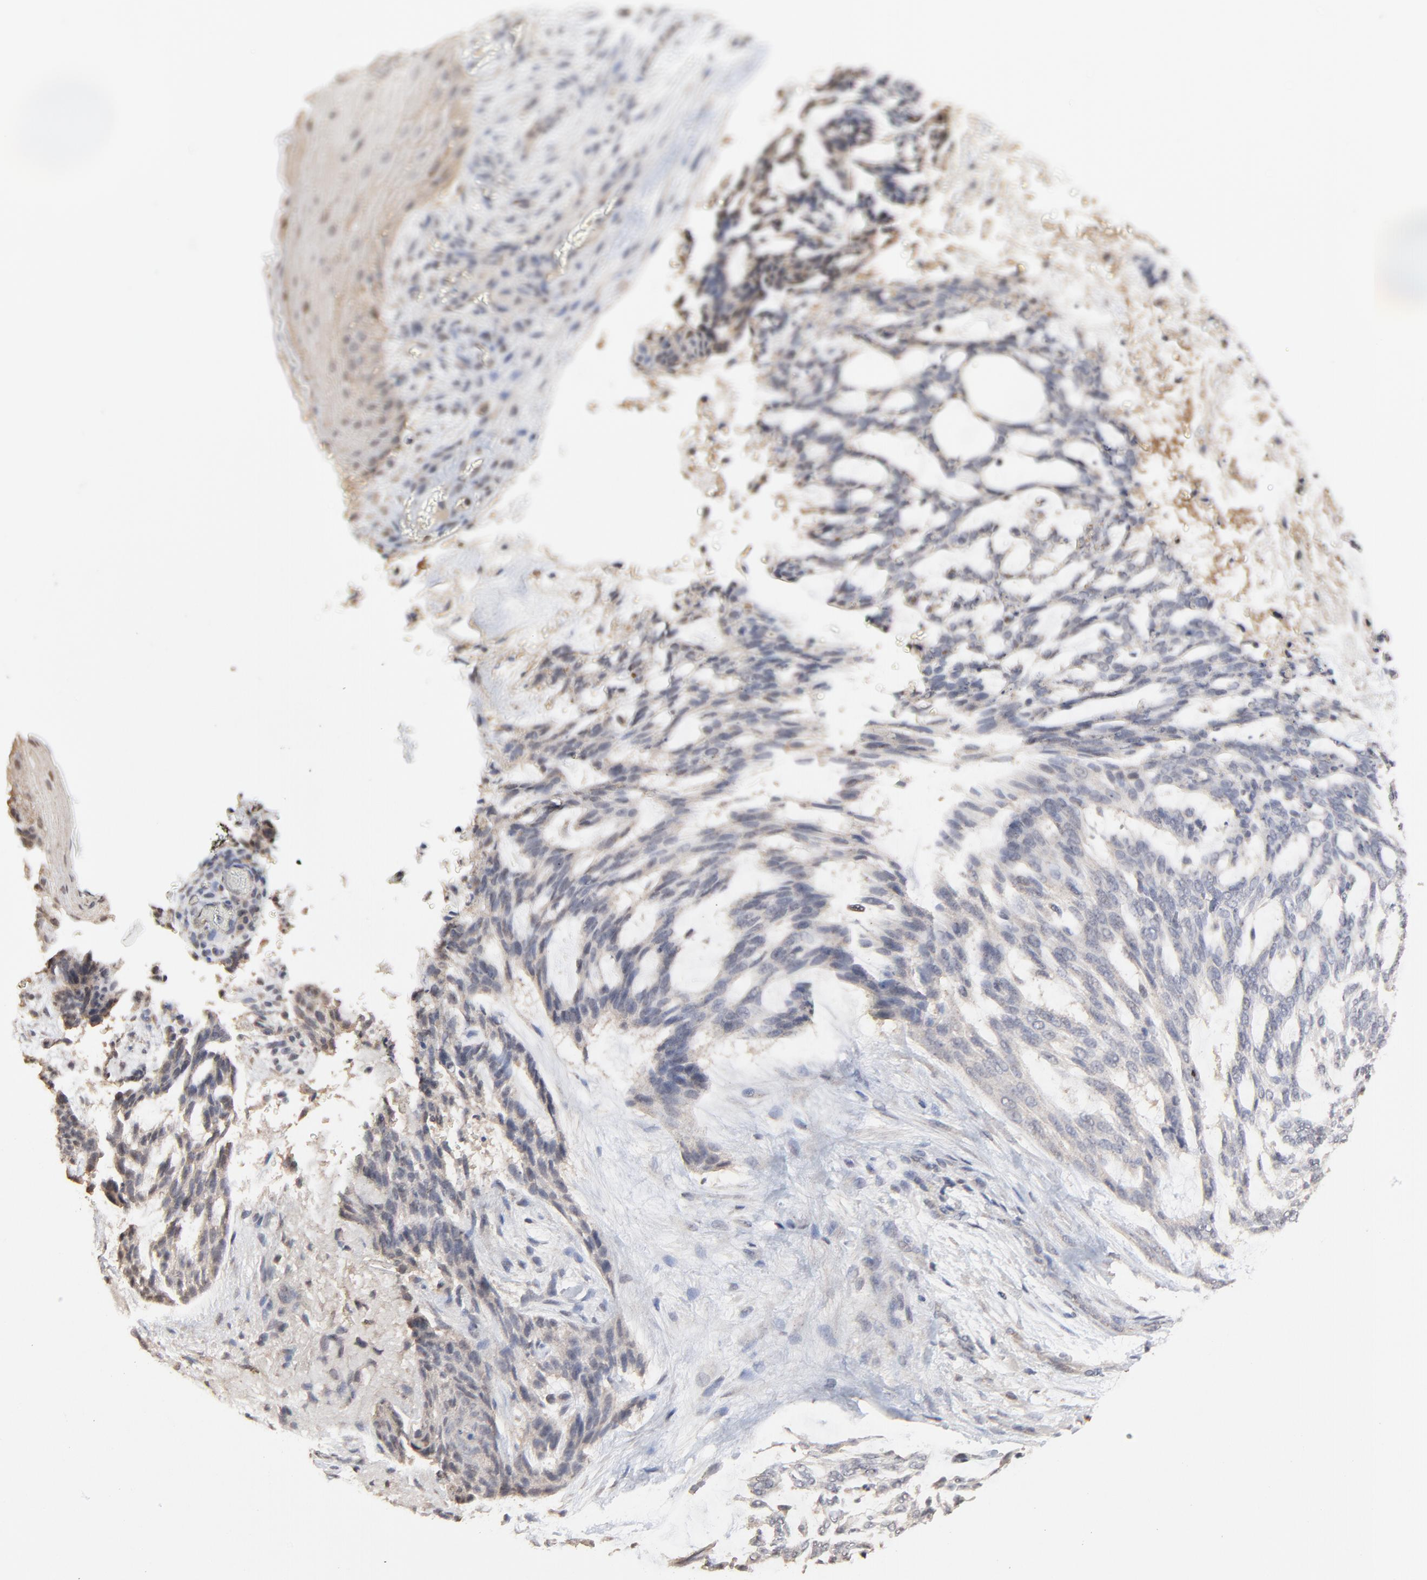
{"staining": {"intensity": "negative", "quantity": "none", "location": "none"}, "tissue": "skin cancer", "cell_type": "Tumor cells", "image_type": "cancer", "snomed": [{"axis": "morphology", "description": "Normal tissue, NOS"}, {"axis": "morphology", "description": "Basal cell carcinoma"}, {"axis": "topography", "description": "Skin"}], "caption": "There is no significant expression in tumor cells of skin basal cell carcinoma.", "gene": "VPREB3", "patient": {"sex": "female", "age": 71}}